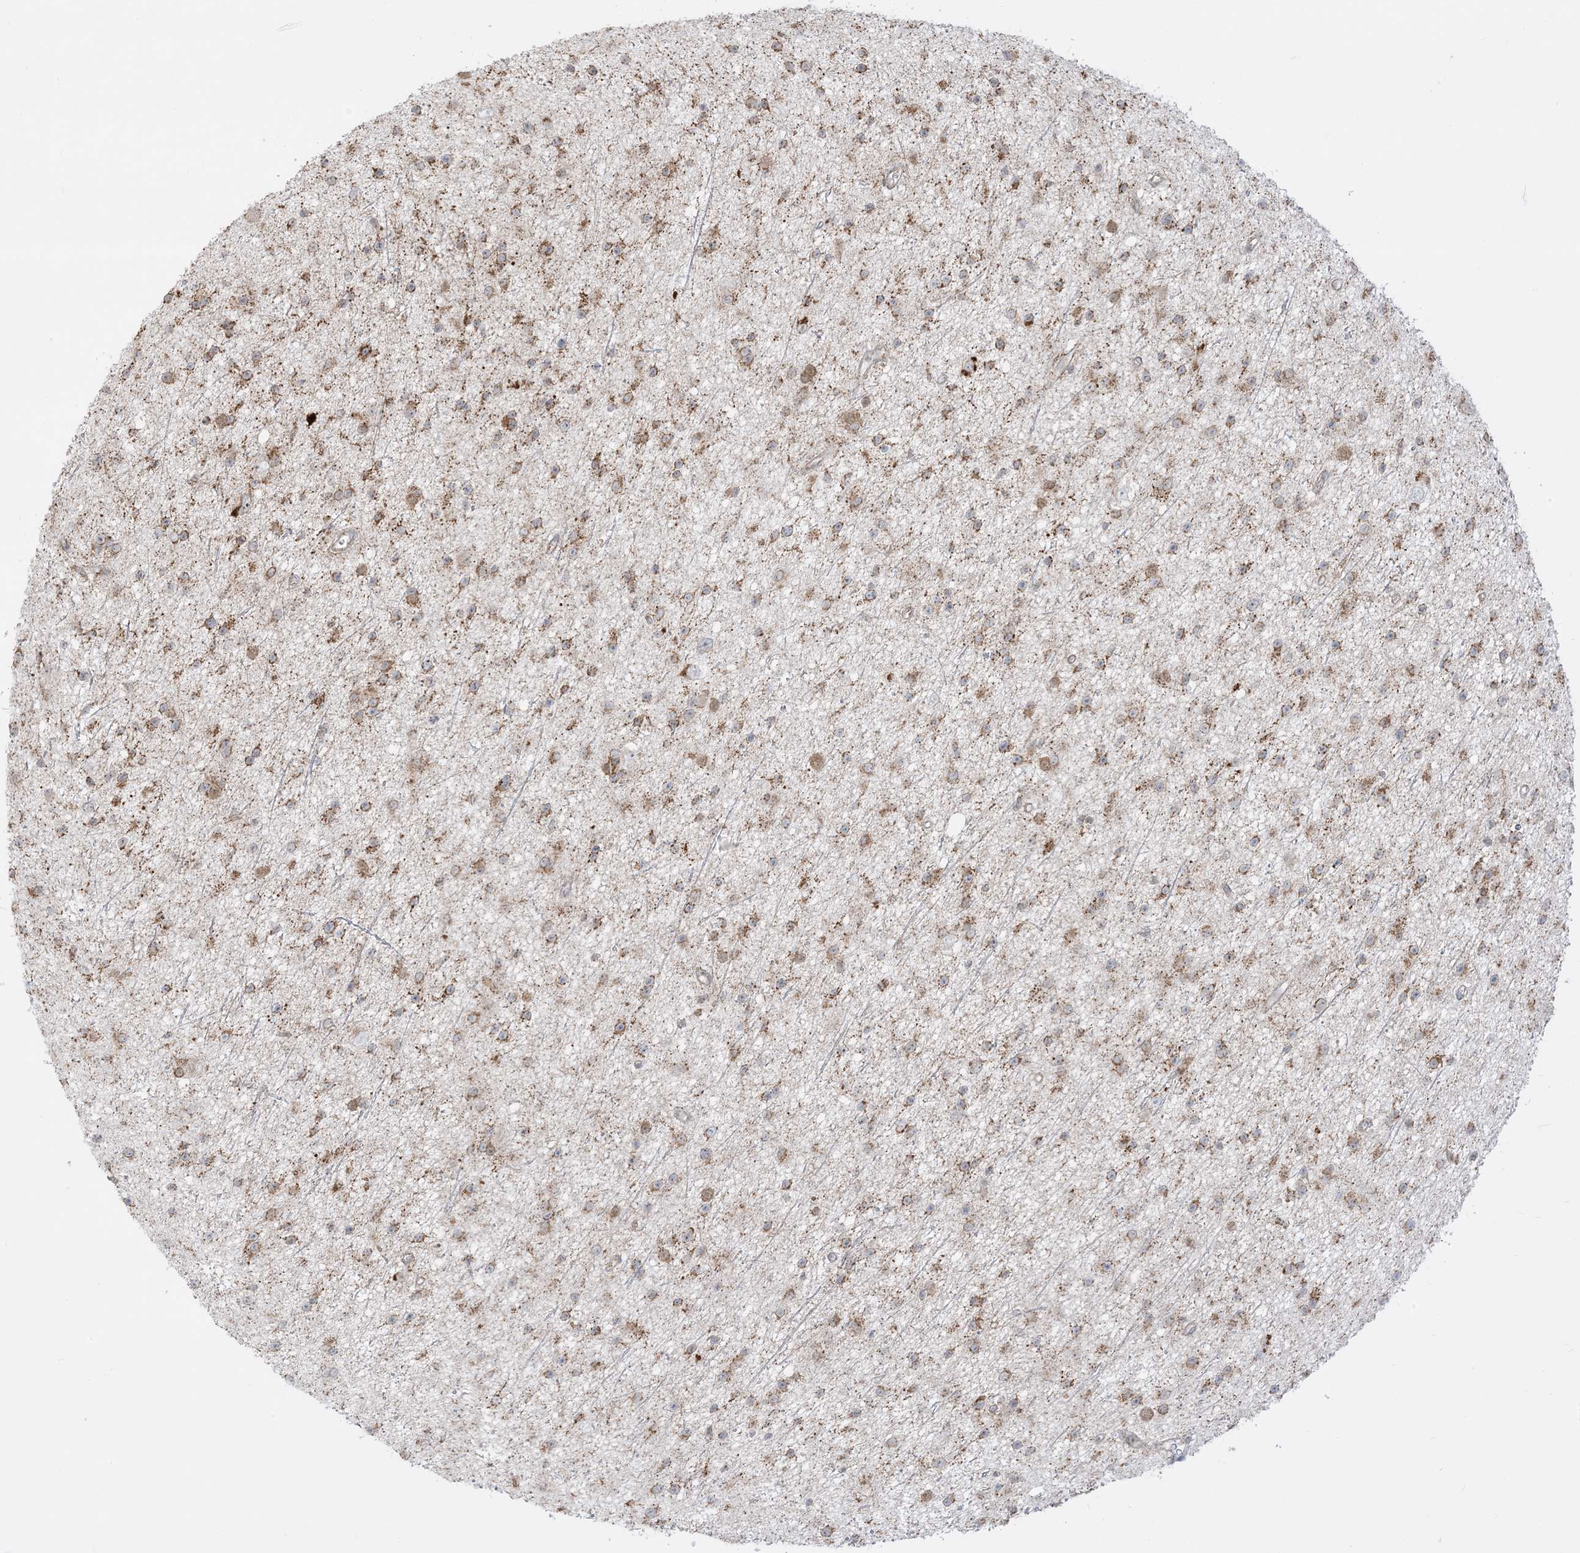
{"staining": {"intensity": "moderate", "quantity": ">75%", "location": "cytoplasmic/membranous"}, "tissue": "glioma", "cell_type": "Tumor cells", "image_type": "cancer", "snomed": [{"axis": "morphology", "description": "Glioma, malignant, Low grade"}, {"axis": "topography", "description": "Cerebral cortex"}], "caption": "A brown stain highlights moderate cytoplasmic/membranous positivity of a protein in malignant glioma (low-grade) tumor cells. The staining was performed using DAB to visualize the protein expression in brown, while the nuclei were stained in blue with hematoxylin (Magnification: 20x).", "gene": "KANSL3", "patient": {"sex": "female", "age": 39}}